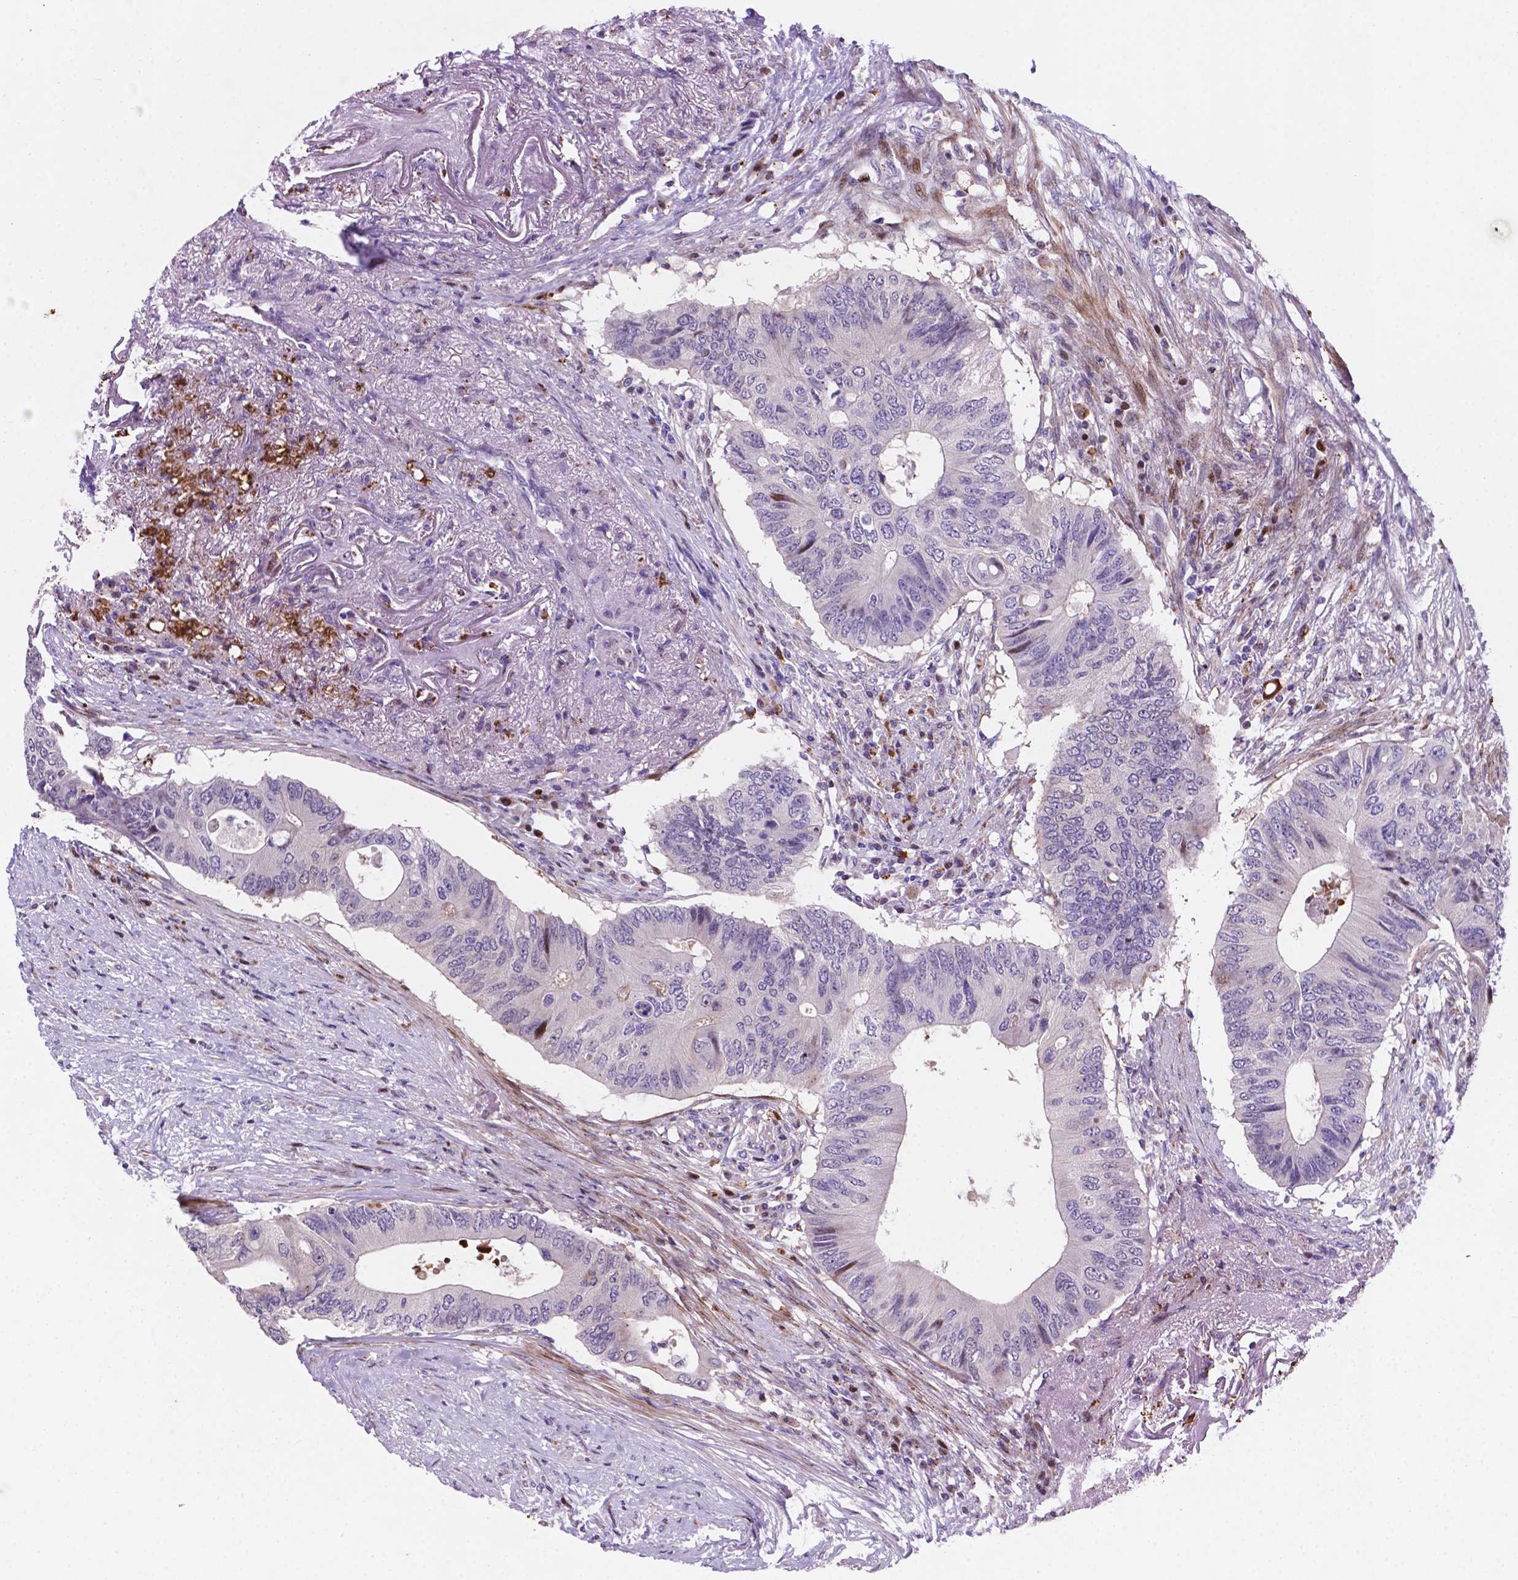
{"staining": {"intensity": "moderate", "quantity": "<25%", "location": "nuclear"}, "tissue": "colorectal cancer", "cell_type": "Tumor cells", "image_type": "cancer", "snomed": [{"axis": "morphology", "description": "Adenocarcinoma, NOS"}, {"axis": "topography", "description": "Colon"}], "caption": "Protein staining shows moderate nuclear staining in approximately <25% of tumor cells in colorectal adenocarcinoma.", "gene": "TM4SF20", "patient": {"sex": "male", "age": 71}}